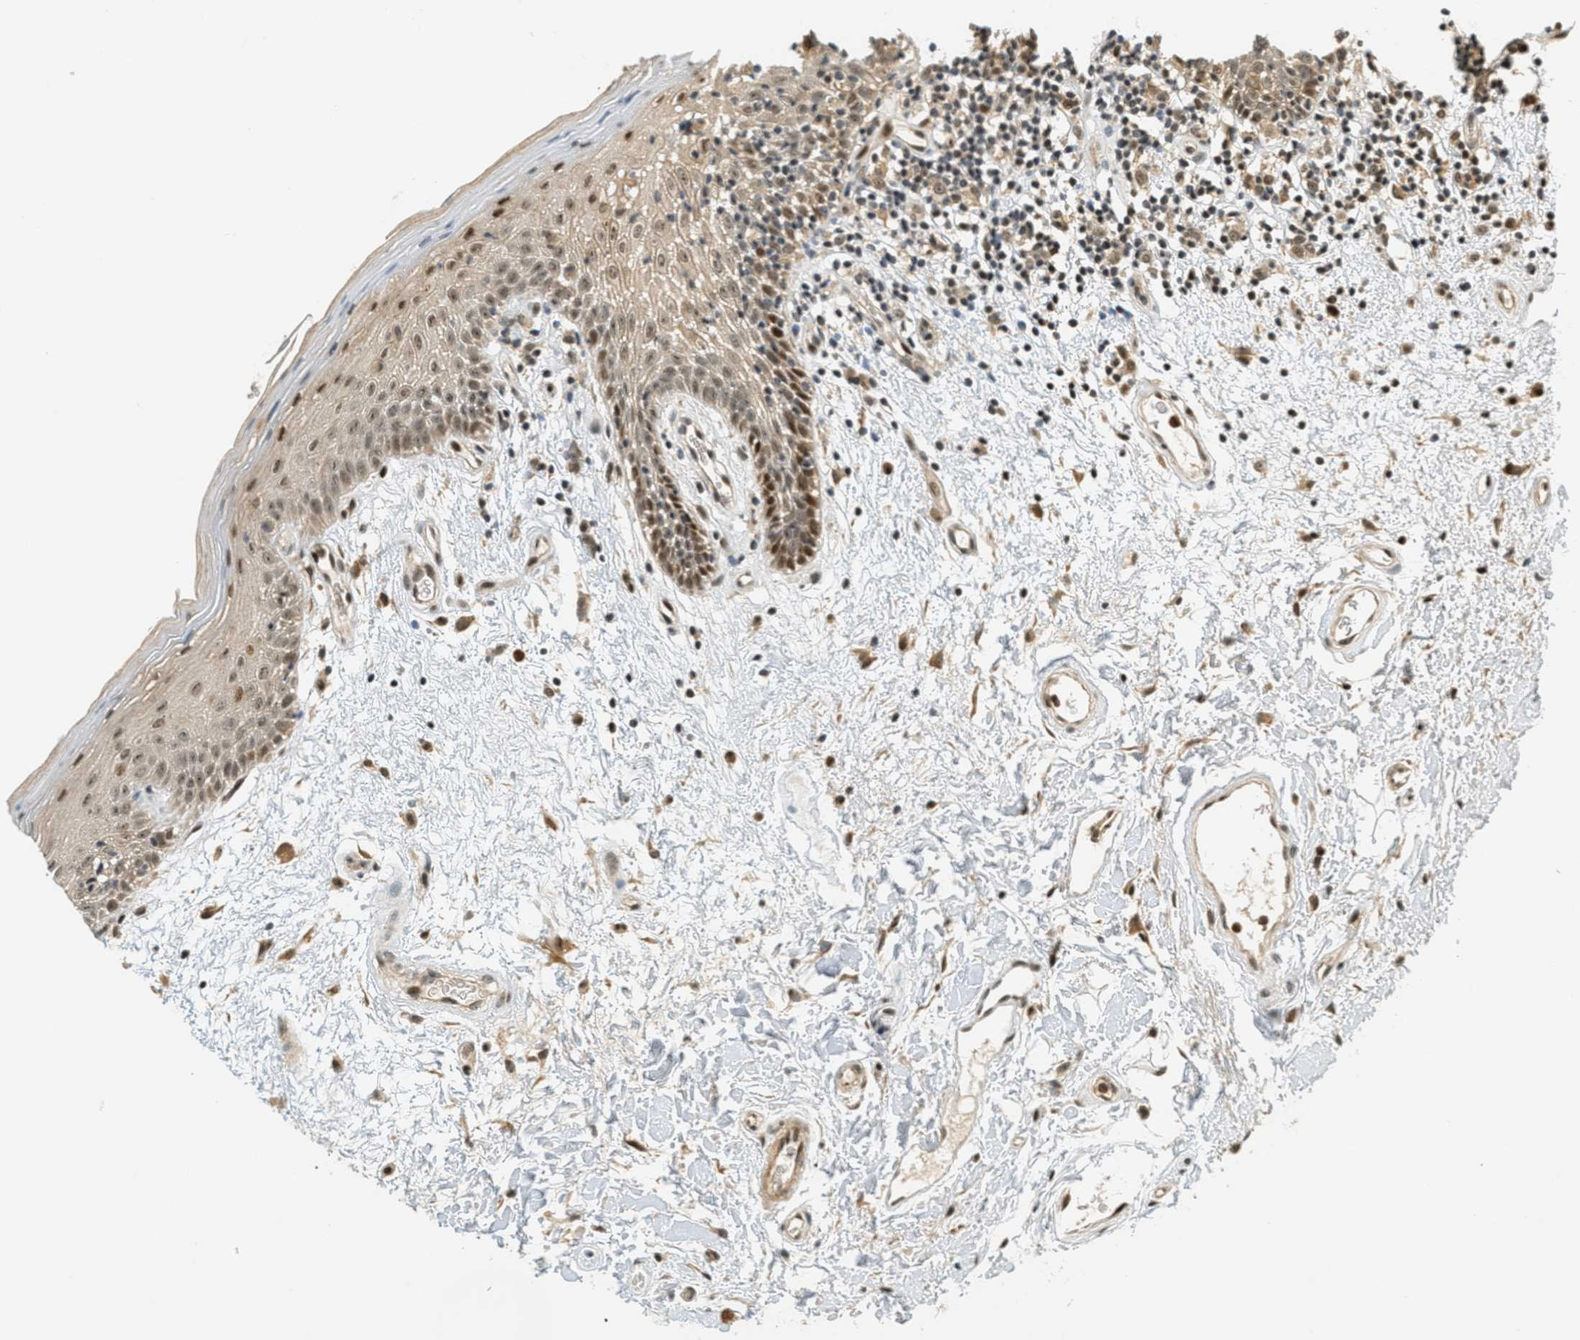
{"staining": {"intensity": "moderate", "quantity": "25%-75%", "location": "cytoplasmic/membranous,nuclear"}, "tissue": "oral mucosa", "cell_type": "Squamous epithelial cells", "image_type": "normal", "snomed": [{"axis": "morphology", "description": "Normal tissue, NOS"}, {"axis": "morphology", "description": "Squamous cell carcinoma, NOS"}, {"axis": "topography", "description": "Skeletal muscle"}, {"axis": "topography", "description": "Oral tissue"}, {"axis": "topography", "description": "Head-Neck"}], "caption": "Moderate cytoplasmic/membranous,nuclear protein expression is present in approximately 25%-75% of squamous epithelial cells in oral mucosa. The staining is performed using DAB brown chromogen to label protein expression. The nuclei are counter-stained blue using hematoxylin.", "gene": "FOXM1", "patient": {"sex": "male", "age": 71}}